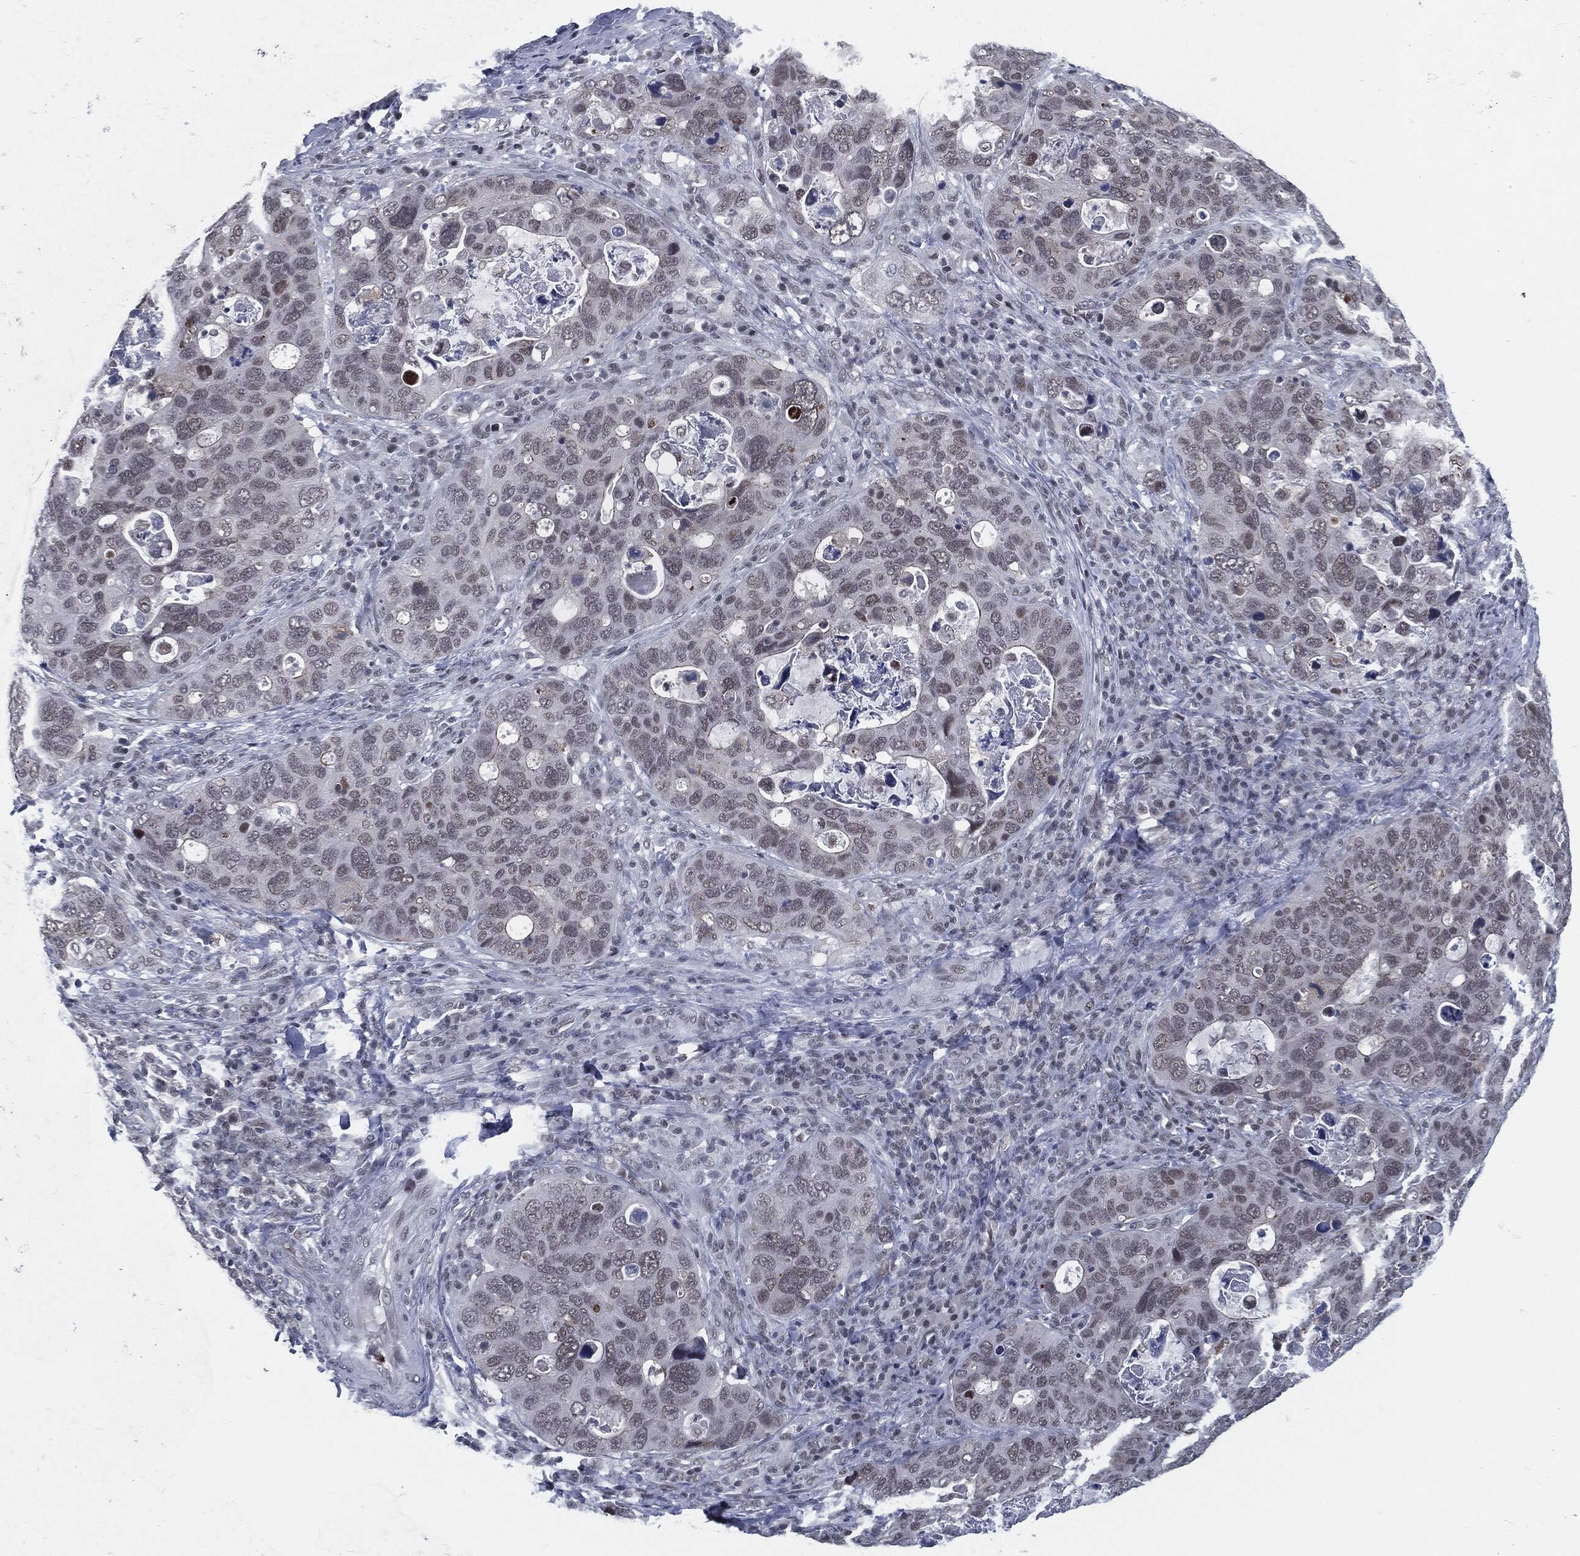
{"staining": {"intensity": "weak", "quantity": "<25%", "location": "nuclear"}, "tissue": "stomach cancer", "cell_type": "Tumor cells", "image_type": "cancer", "snomed": [{"axis": "morphology", "description": "Adenocarcinoma, NOS"}, {"axis": "topography", "description": "Stomach"}], "caption": "Immunohistochemistry (IHC) image of stomach cancer (adenocarcinoma) stained for a protein (brown), which demonstrates no staining in tumor cells.", "gene": "ANXA1", "patient": {"sex": "male", "age": 54}}